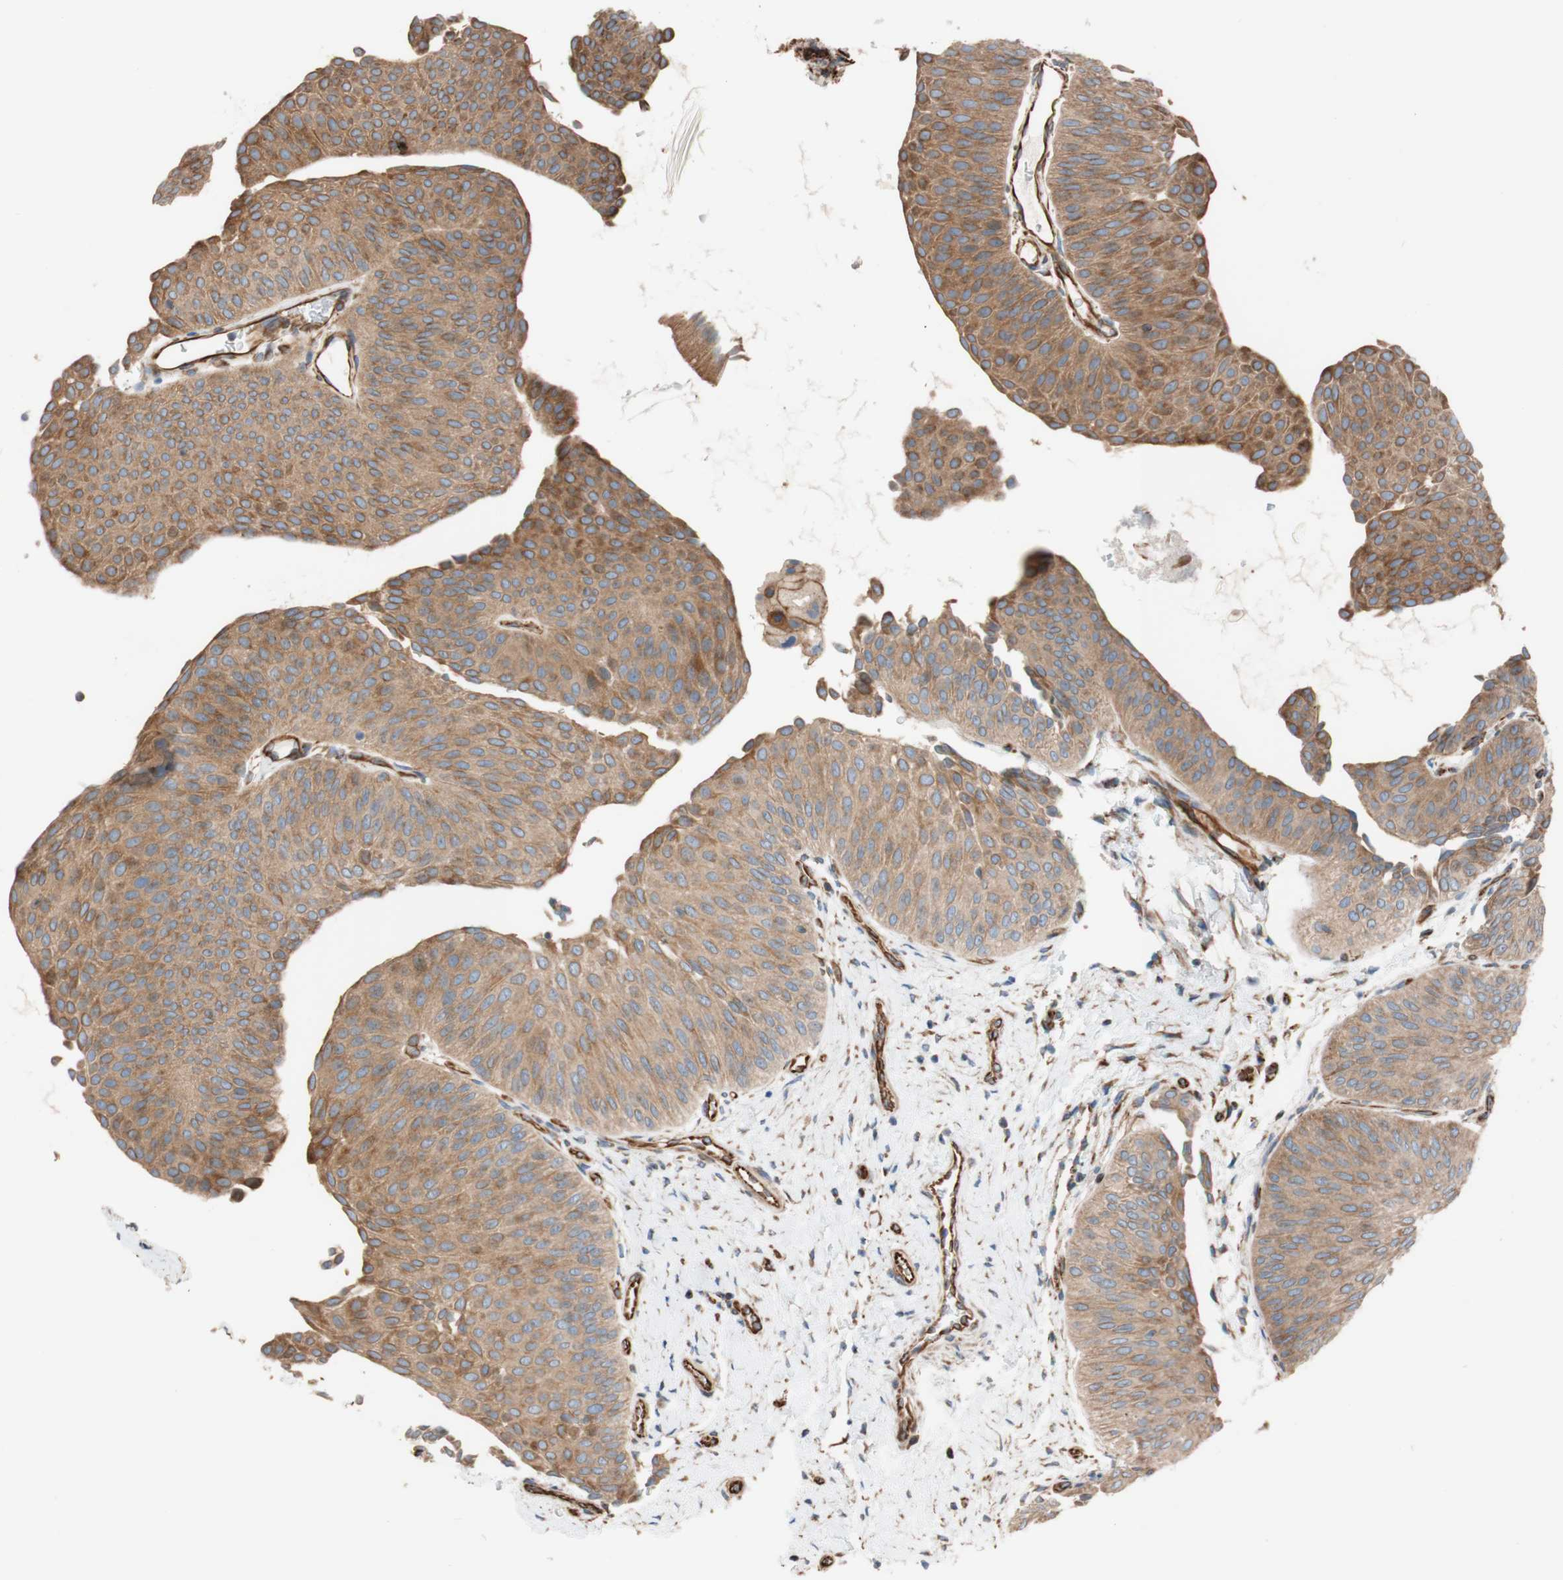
{"staining": {"intensity": "moderate", "quantity": ">75%", "location": "cytoplasmic/membranous"}, "tissue": "urothelial cancer", "cell_type": "Tumor cells", "image_type": "cancer", "snomed": [{"axis": "morphology", "description": "Urothelial carcinoma, Low grade"}, {"axis": "topography", "description": "Urinary bladder"}], "caption": "Protein staining displays moderate cytoplasmic/membranous expression in approximately >75% of tumor cells in low-grade urothelial carcinoma.", "gene": "C1orf43", "patient": {"sex": "female", "age": 60}}